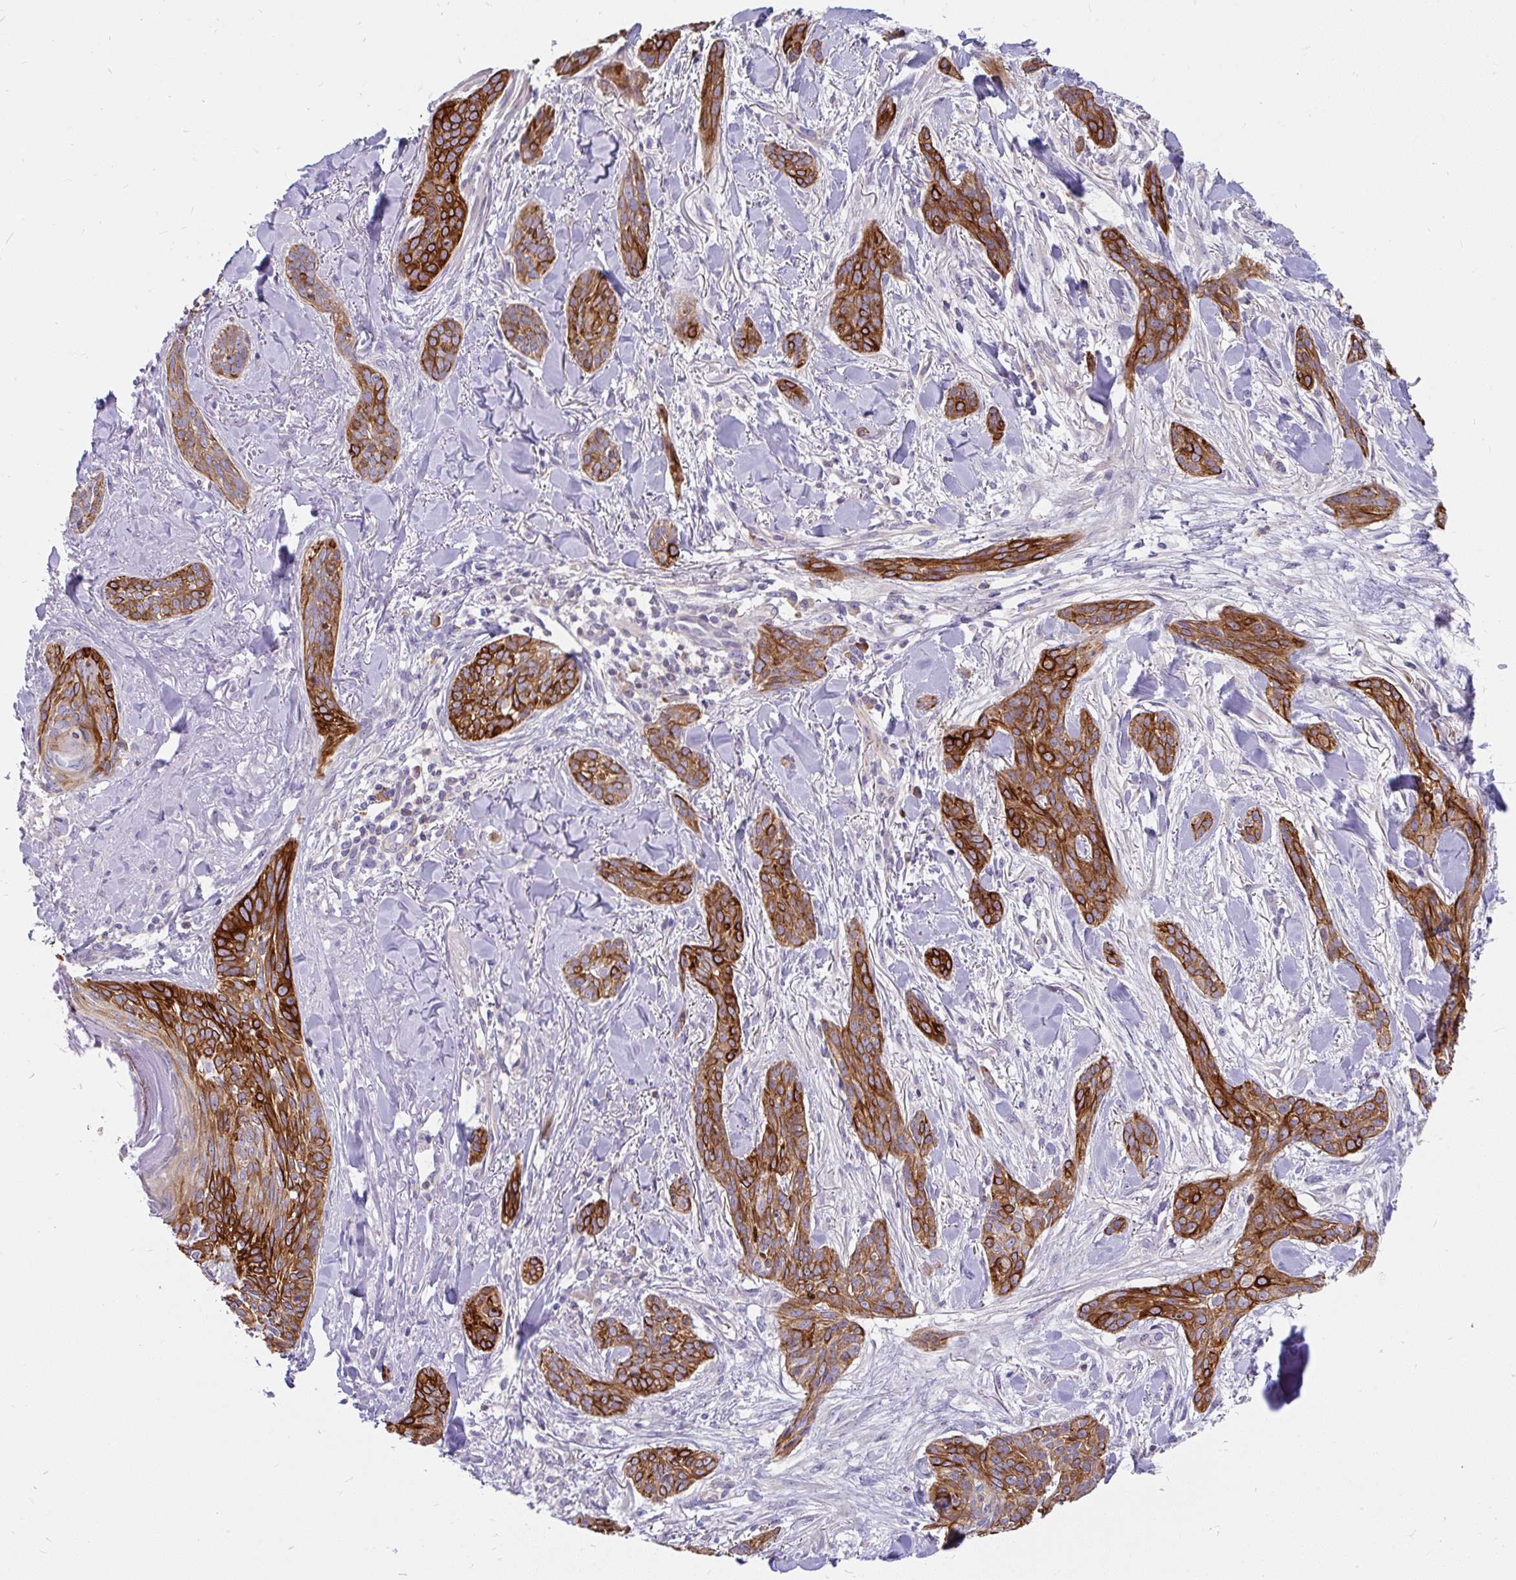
{"staining": {"intensity": "strong", "quantity": ">75%", "location": "cytoplasmic/membranous"}, "tissue": "skin cancer", "cell_type": "Tumor cells", "image_type": "cancer", "snomed": [{"axis": "morphology", "description": "Basal cell carcinoma"}, {"axis": "topography", "description": "Skin"}], "caption": "Immunohistochemical staining of human skin cancer displays high levels of strong cytoplasmic/membranous positivity in about >75% of tumor cells. (IHC, brightfield microscopy, high magnification).", "gene": "LRRC26", "patient": {"sex": "male", "age": 52}}